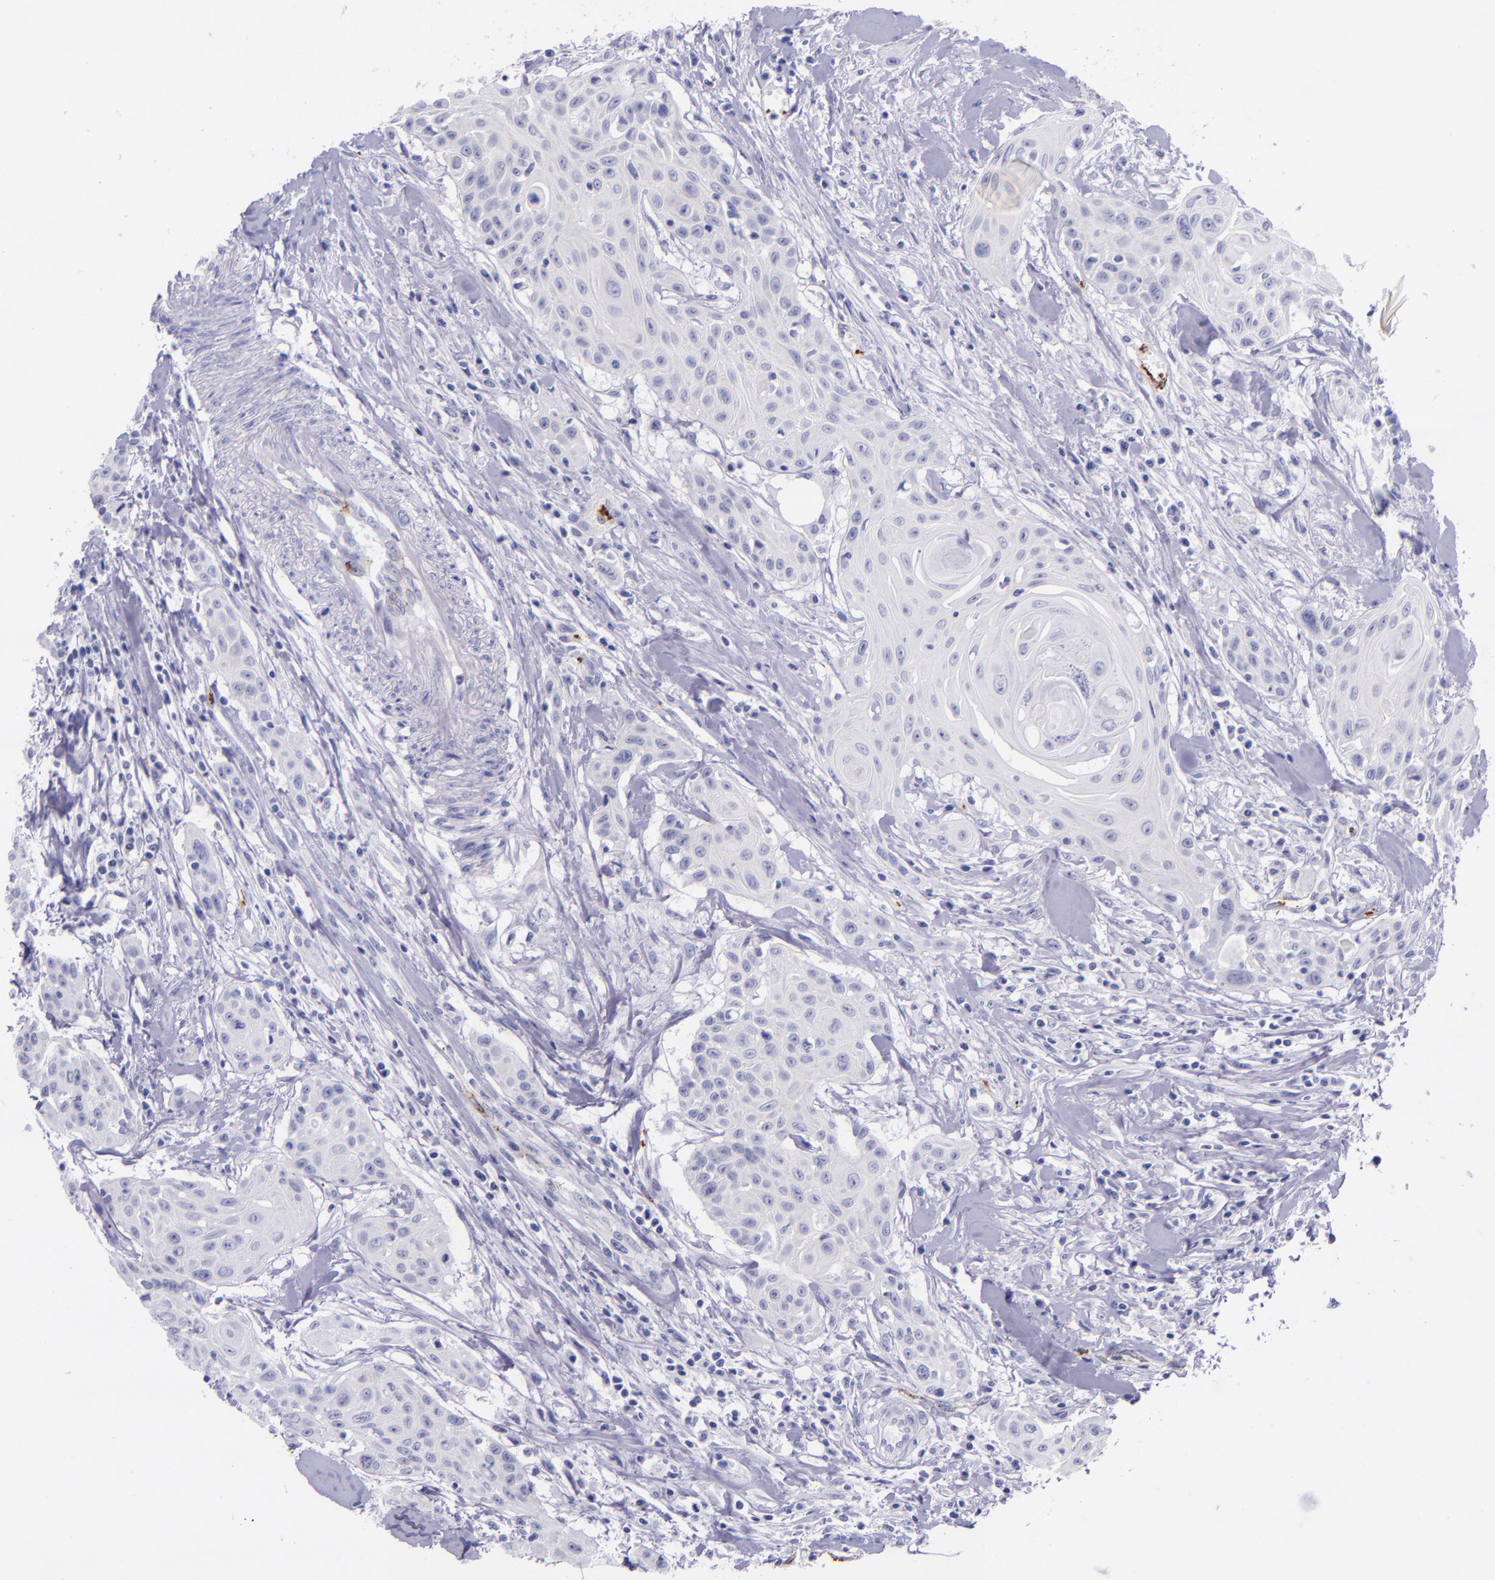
{"staining": {"intensity": "negative", "quantity": "none", "location": "none"}, "tissue": "head and neck cancer", "cell_type": "Tumor cells", "image_type": "cancer", "snomed": [{"axis": "morphology", "description": "Squamous cell carcinoma, NOS"}, {"axis": "morphology", "description": "Squamous cell carcinoma, metastatic, NOS"}, {"axis": "topography", "description": "Lymph node"}, {"axis": "topography", "description": "Salivary gland"}, {"axis": "topography", "description": "Head-Neck"}], "caption": "A high-resolution photomicrograph shows IHC staining of head and neck cancer (metastatic squamous cell carcinoma), which demonstrates no significant staining in tumor cells.", "gene": "SELE", "patient": {"sex": "female", "age": 74}}